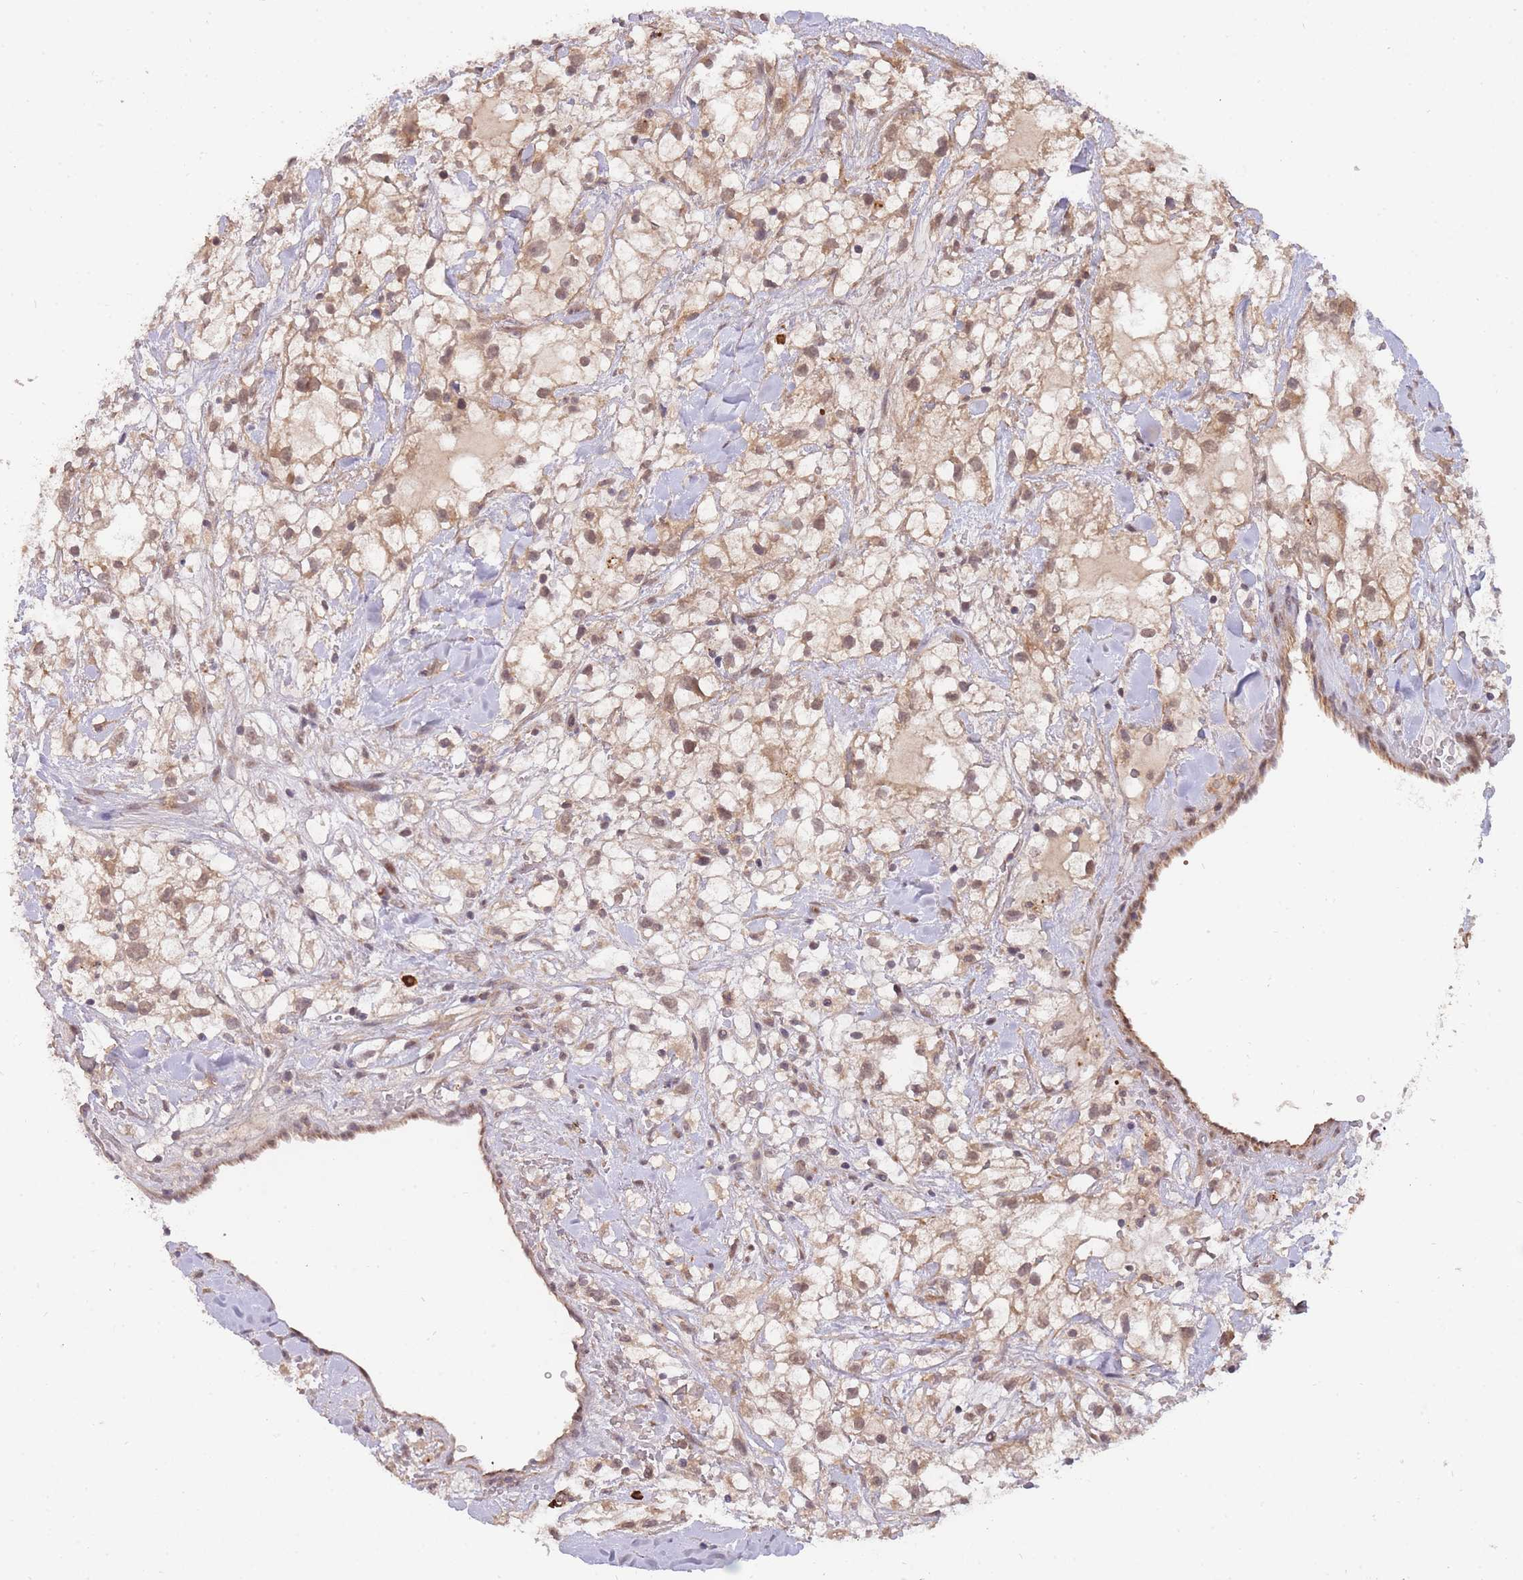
{"staining": {"intensity": "moderate", "quantity": ">75%", "location": "nuclear"}, "tissue": "renal cancer", "cell_type": "Tumor cells", "image_type": "cancer", "snomed": [{"axis": "morphology", "description": "Adenocarcinoma, NOS"}, {"axis": "topography", "description": "Kidney"}], "caption": "Brown immunohistochemical staining in adenocarcinoma (renal) exhibits moderate nuclear staining in approximately >75% of tumor cells. The protein of interest is stained brown, and the nuclei are stained in blue (DAB IHC with brightfield microscopy, high magnification).", "gene": "SMC6", "patient": {"sex": "male", "age": 59}}